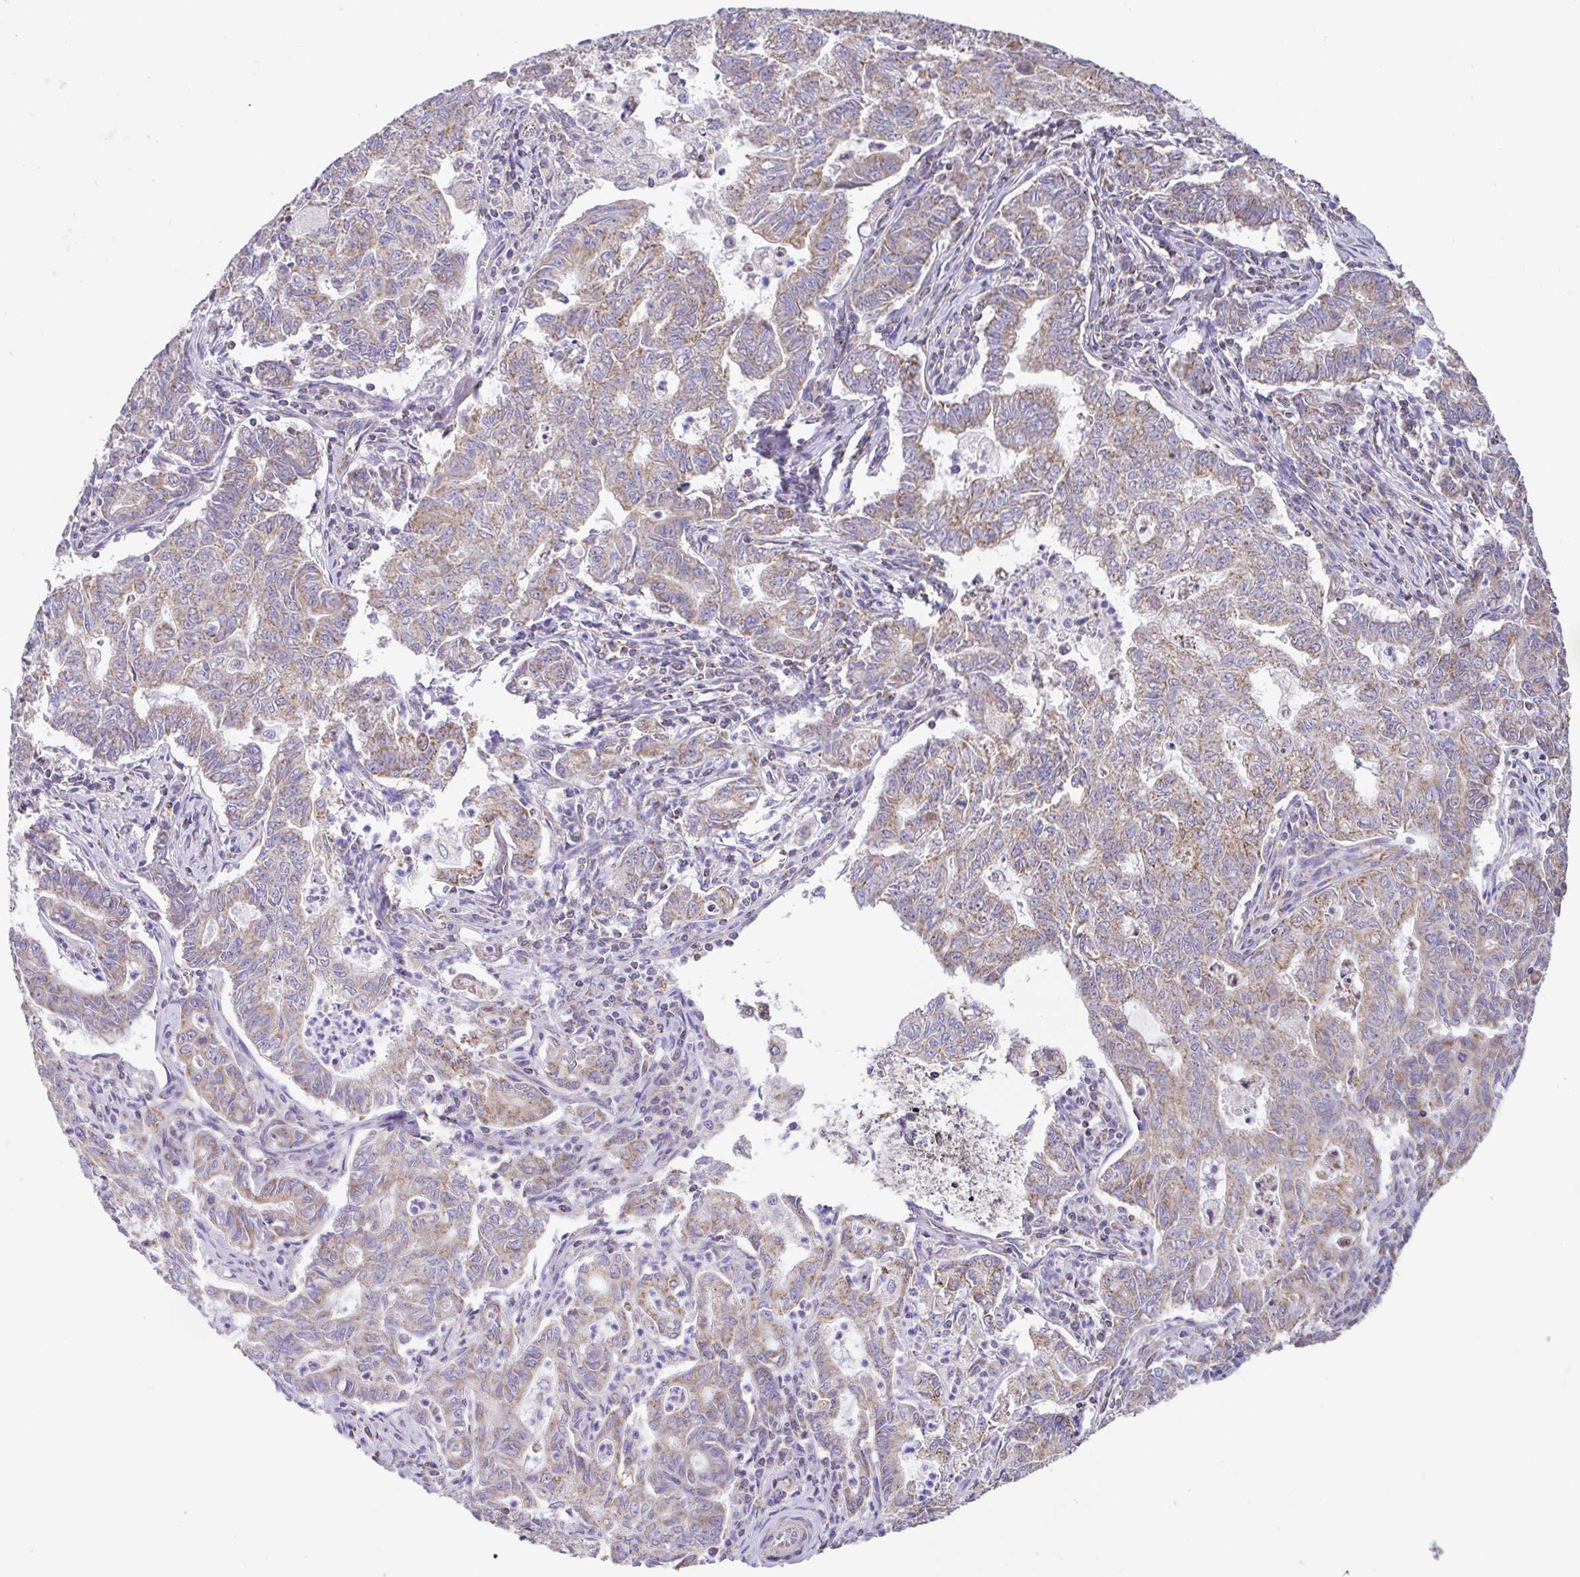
{"staining": {"intensity": "moderate", "quantity": ">75%", "location": "cytoplasmic/membranous"}, "tissue": "stomach cancer", "cell_type": "Tumor cells", "image_type": "cancer", "snomed": [{"axis": "morphology", "description": "Adenocarcinoma, NOS"}, {"axis": "topography", "description": "Stomach, upper"}], "caption": "Human stomach cancer stained with a protein marker demonstrates moderate staining in tumor cells.", "gene": "GINM1", "patient": {"sex": "female", "age": 79}}